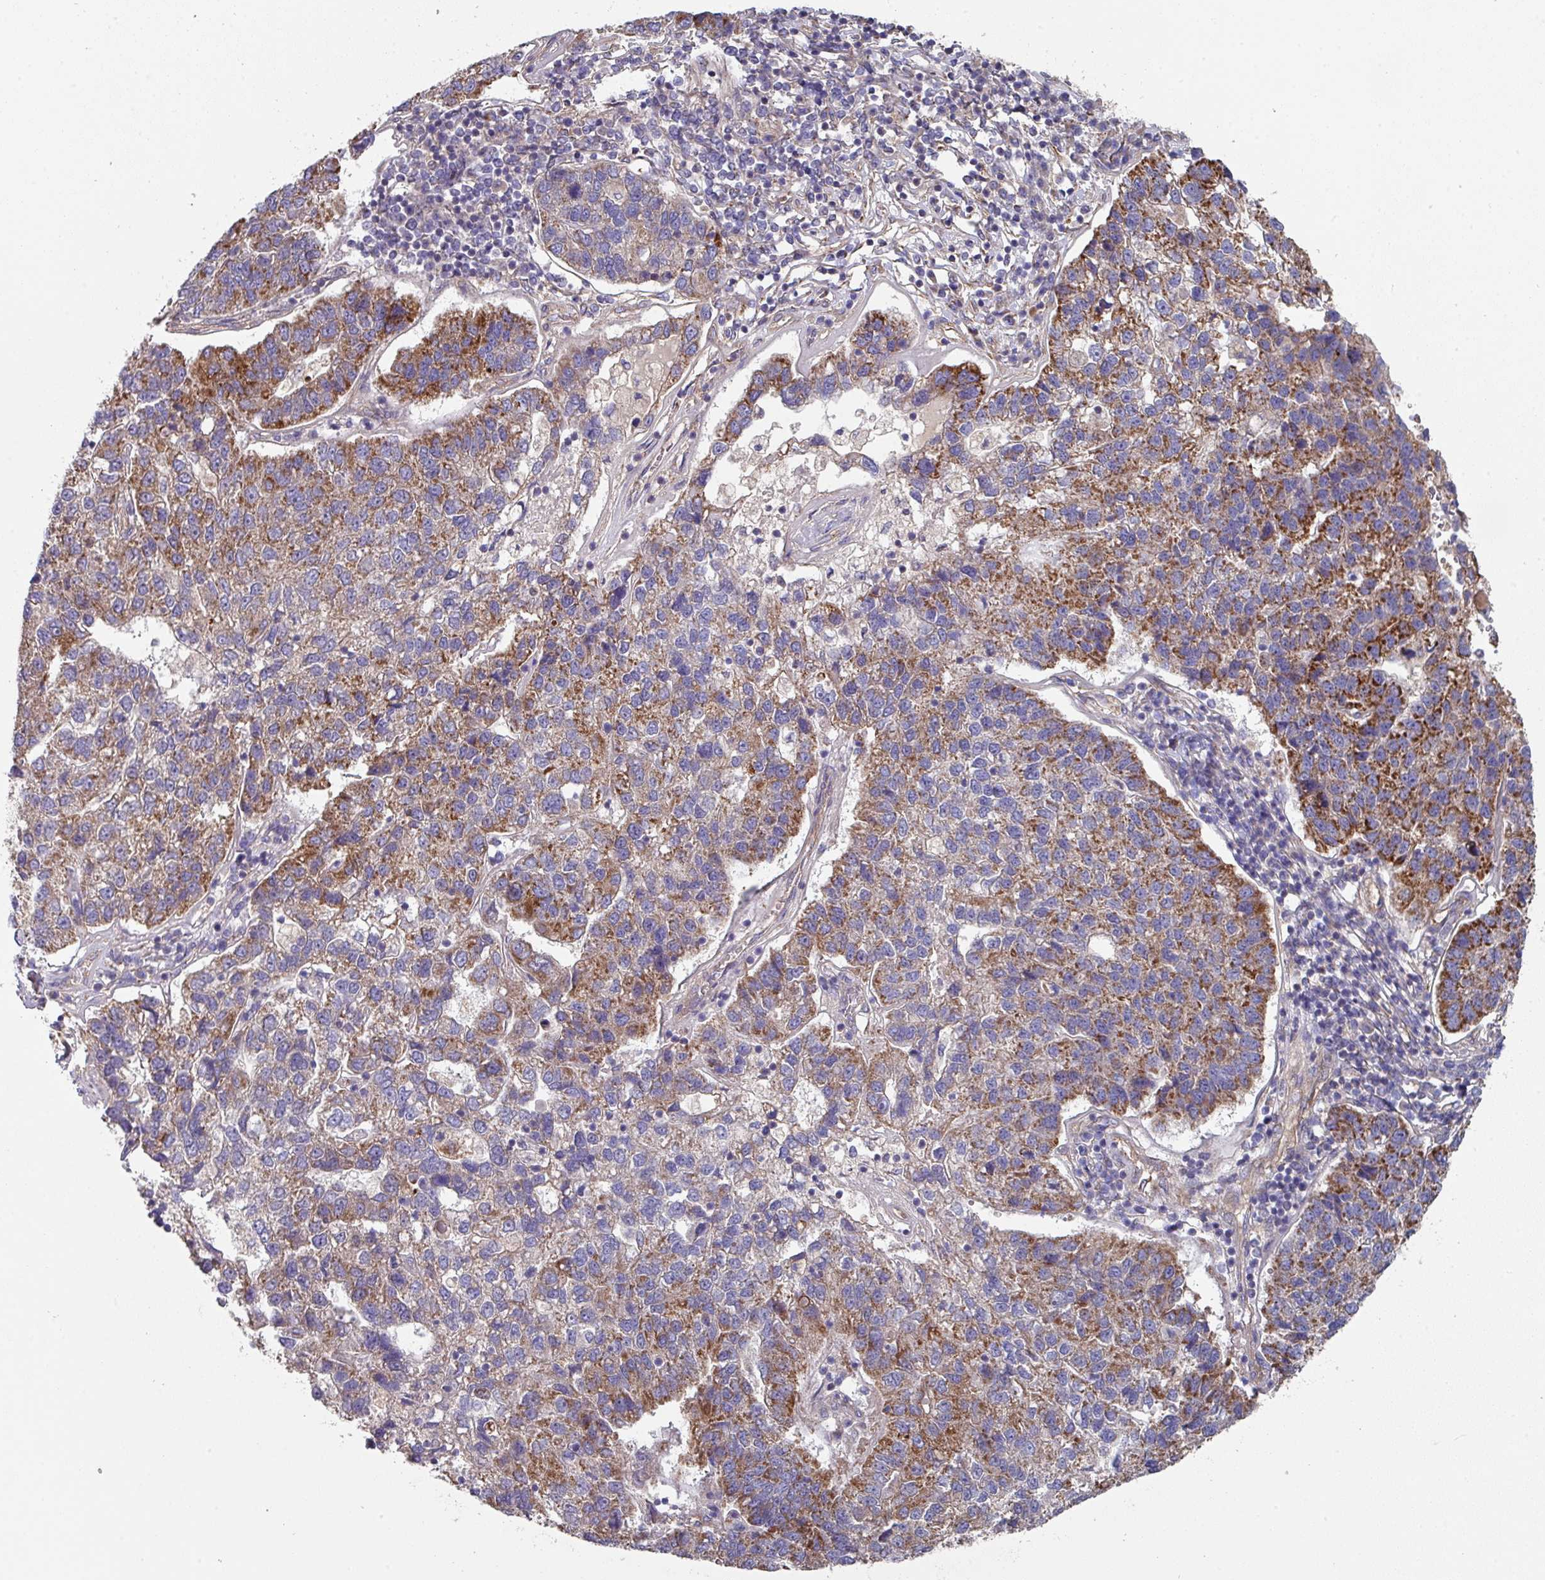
{"staining": {"intensity": "moderate", "quantity": "25%-75%", "location": "cytoplasmic/membranous"}, "tissue": "pancreatic cancer", "cell_type": "Tumor cells", "image_type": "cancer", "snomed": [{"axis": "morphology", "description": "Adenocarcinoma, NOS"}, {"axis": "topography", "description": "Pancreas"}], "caption": "Protein staining of pancreatic cancer tissue exhibits moderate cytoplasmic/membranous positivity in about 25%-75% of tumor cells. Nuclei are stained in blue.", "gene": "DCAF12L2", "patient": {"sex": "female", "age": 61}}